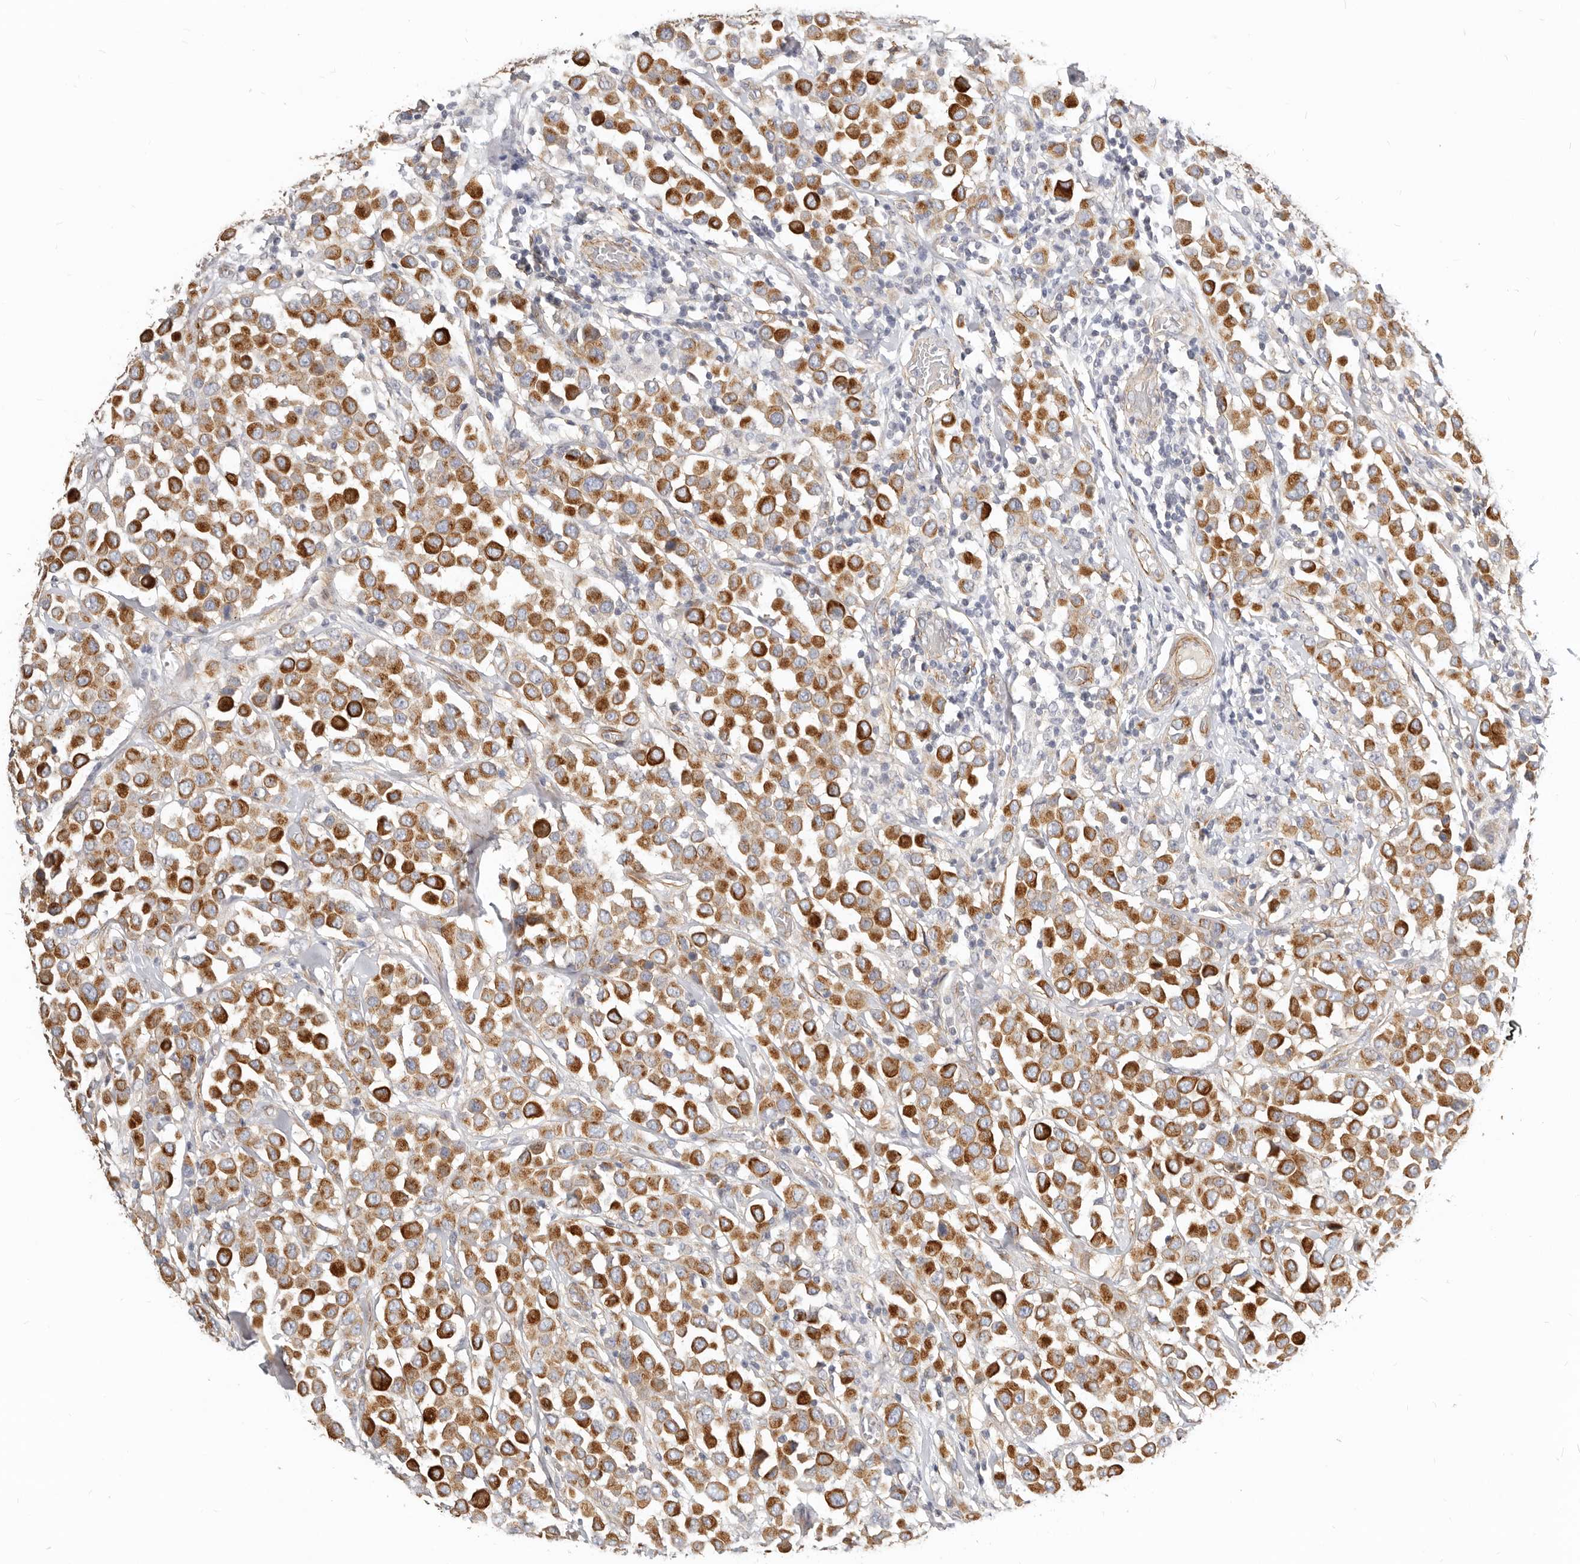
{"staining": {"intensity": "strong", "quantity": ">75%", "location": "cytoplasmic/membranous"}, "tissue": "breast cancer", "cell_type": "Tumor cells", "image_type": "cancer", "snomed": [{"axis": "morphology", "description": "Duct carcinoma"}, {"axis": "topography", "description": "Breast"}], "caption": "Protein staining exhibits strong cytoplasmic/membranous positivity in about >75% of tumor cells in breast intraductal carcinoma. The staining was performed using DAB (3,3'-diaminobenzidine), with brown indicating positive protein expression. Nuclei are stained blue with hematoxylin.", "gene": "RABAC1", "patient": {"sex": "female", "age": 61}}